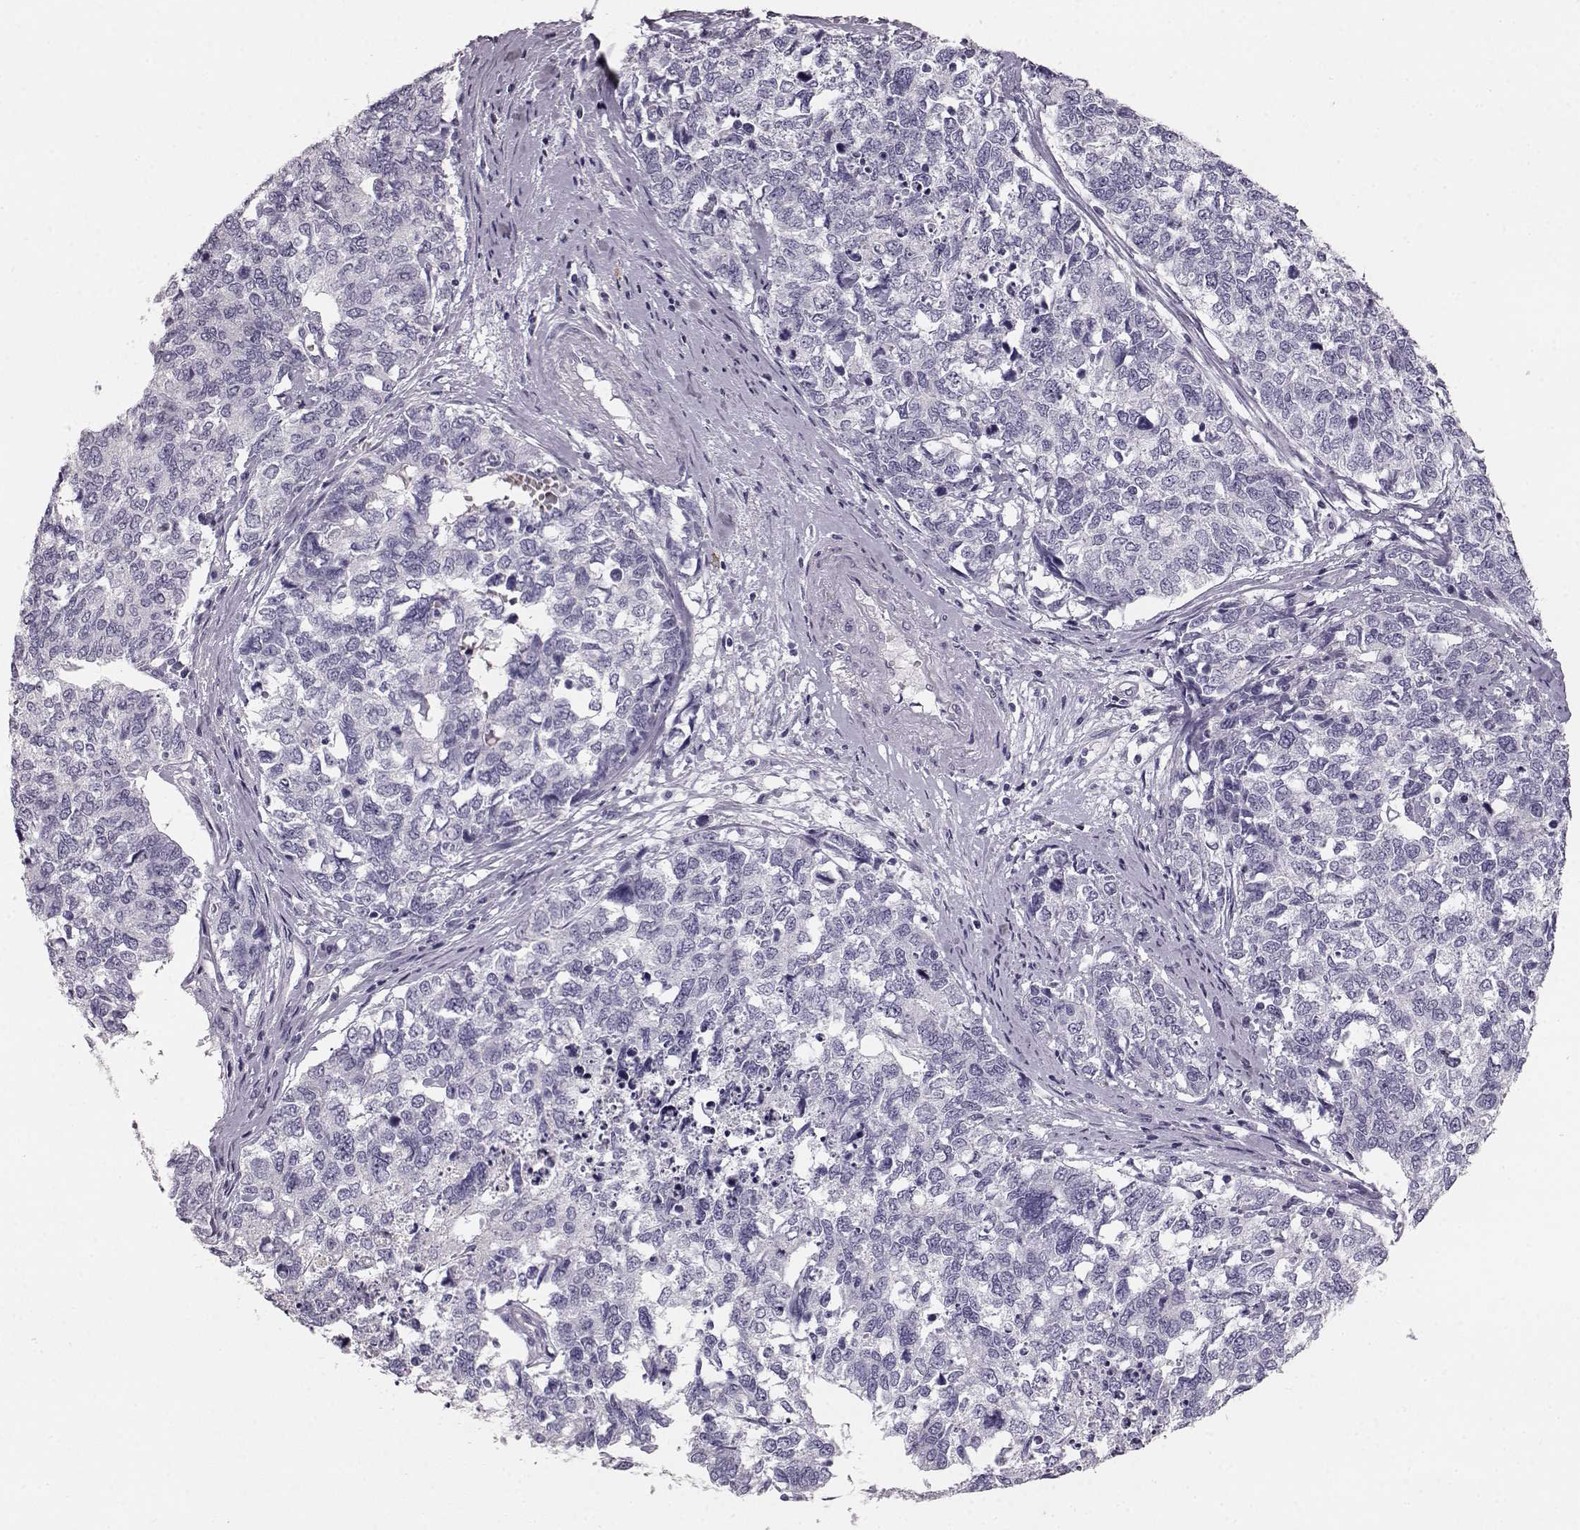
{"staining": {"intensity": "negative", "quantity": "none", "location": "none"}, "tissue": "cervical cancer", "cell_type": "Tumor cells", "image_type": "cancer", "snomed": [{"axis": "morphology", "description": "Squamous cell carcinoma, NOS"}, {"axis": "topography", "description": "Cervix"}], "caption": "Tumor cells show no significant protein staining in squamous cell carcinoma (cervical).", "gene": "NPTXR", "patient": {"sex": "female", "age": 63}}